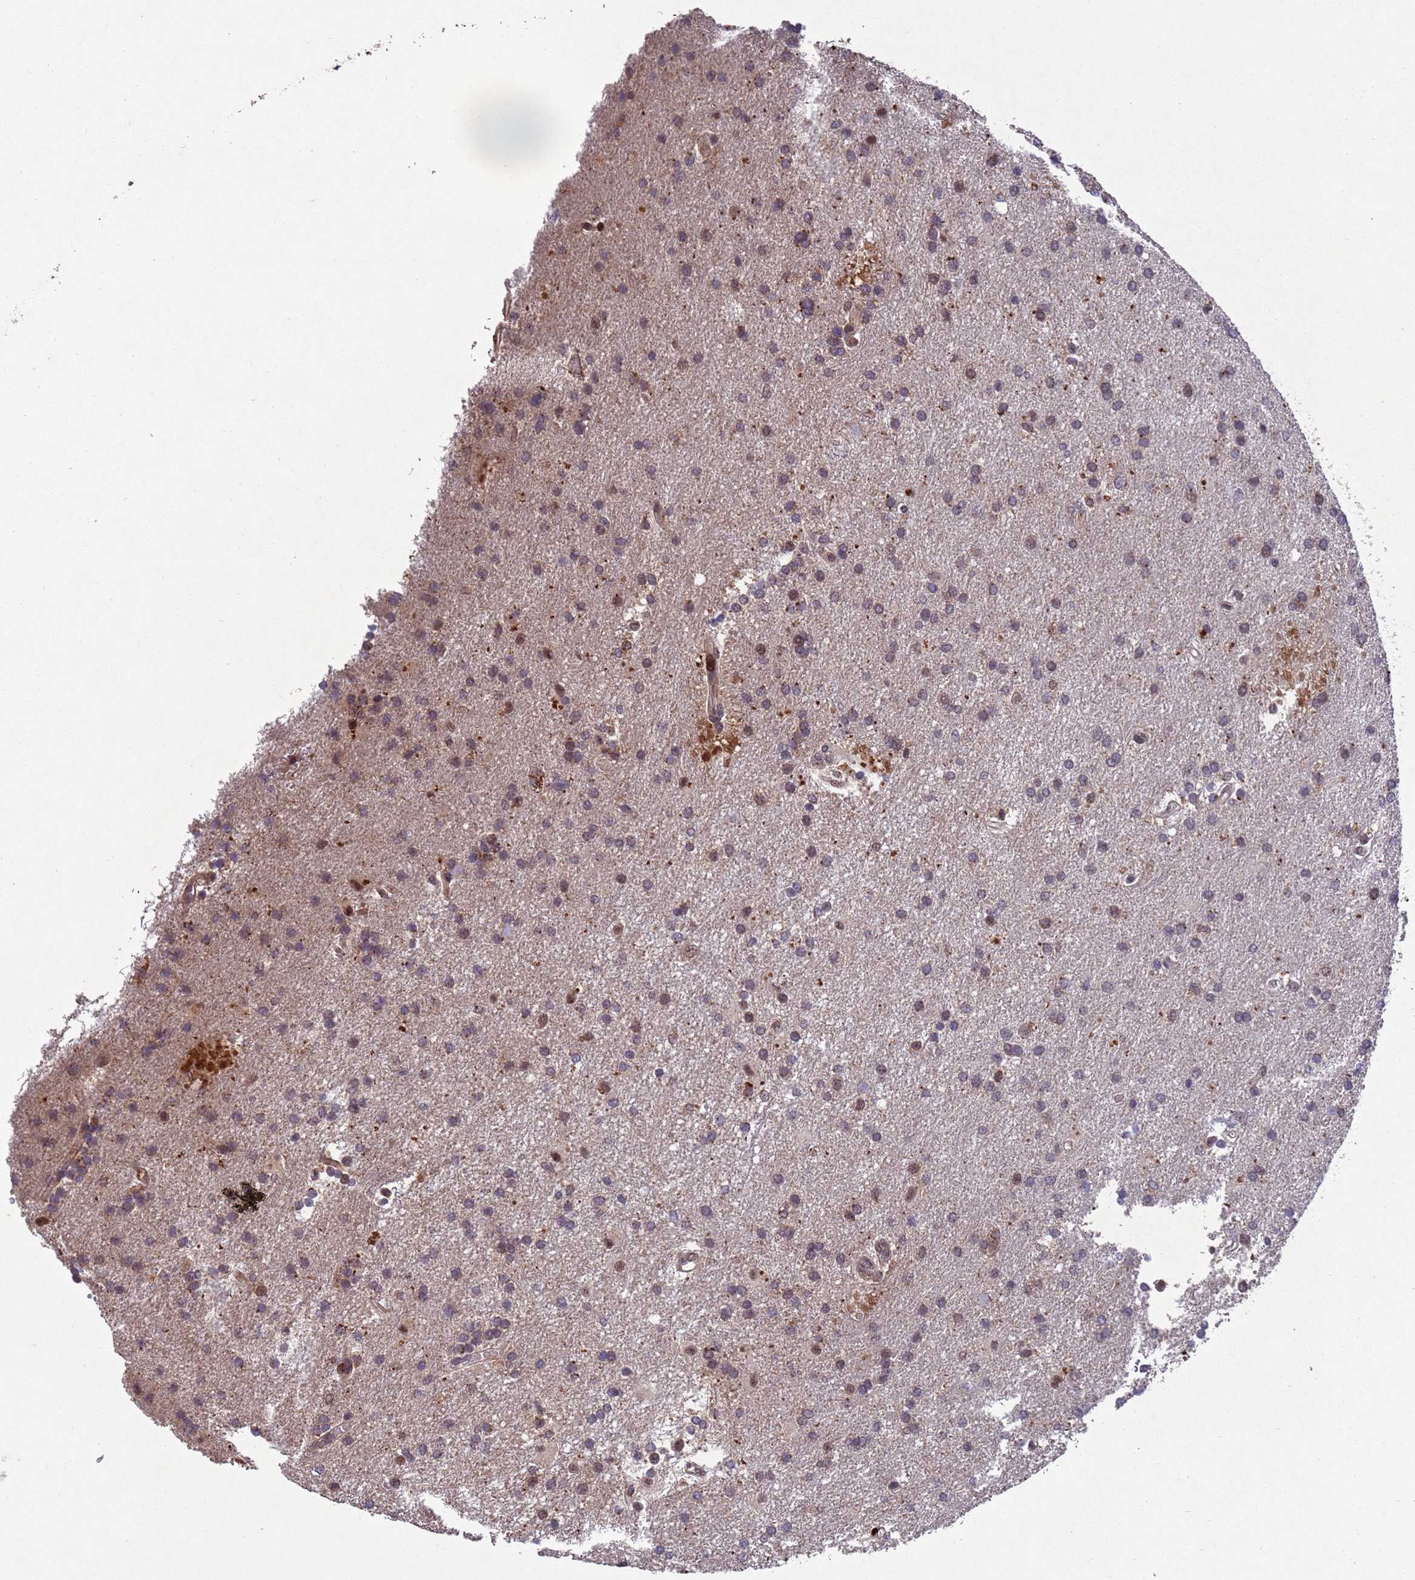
{"staining": {"intensity": "moderate", "quantity": "<25%", "location": "cytoplasmic/membranous,nuclear"}, "tissue": "glioma", "cell_type": "Tumor cells", "image_type": "cancer", "snomed": [{"axis": "morphology", "description": "Glioma, malignant, Low grade"}, {"axis": "topography", "description": "Brain"}], "caption": "IHC (DAB (3,3'-diaminobenzidine)) staining of glioma shows moderate cytoplasmic/membranous and nuclear protein expression in about <25% of tumor cells.", "gene": "TBK1", "patient": {"sex": "male", "age": 66}}